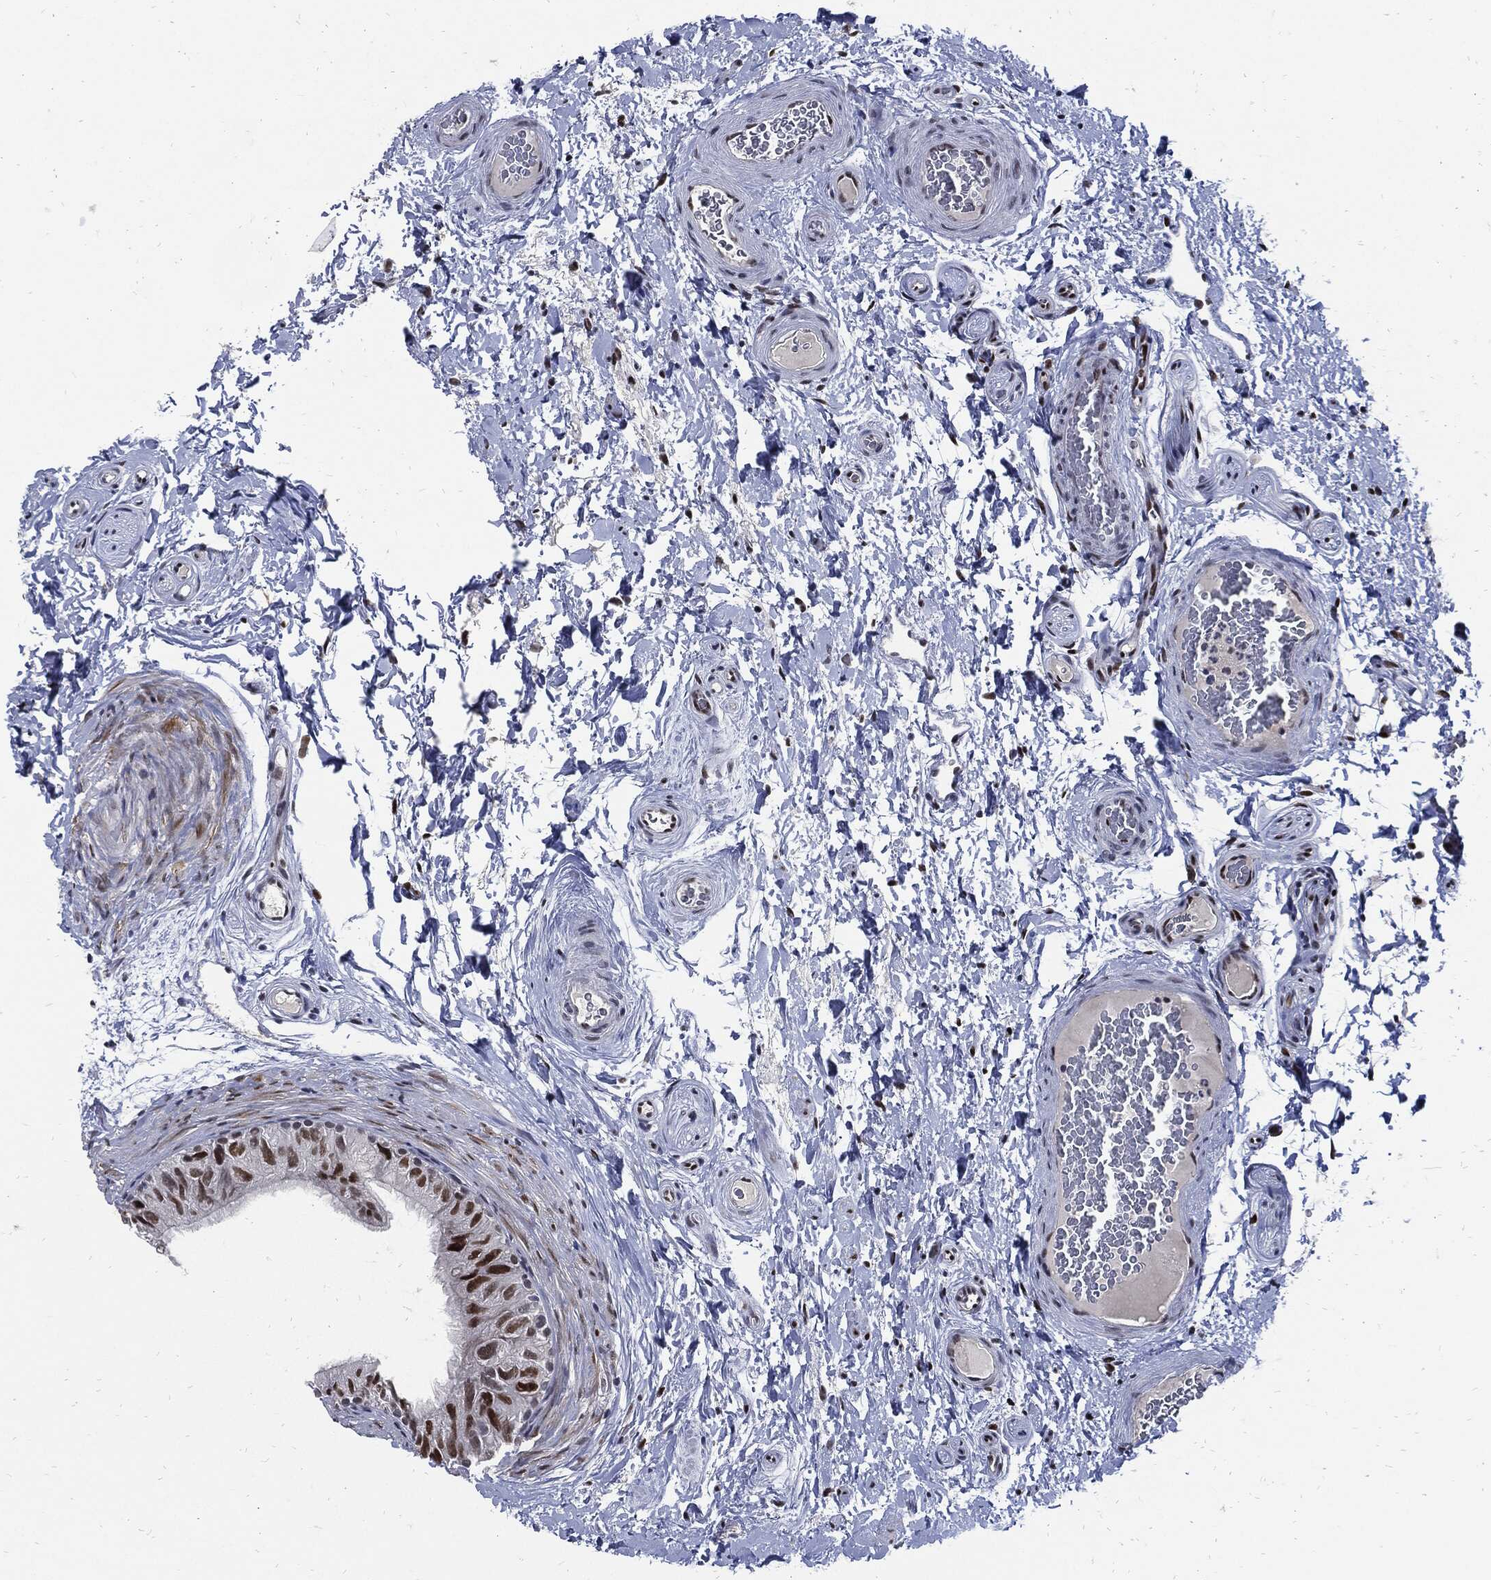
{"staining": {"intensity": "strong", "quantity": "<25%", "location": "nuclear"}, "tissue": "epididymis", "cell_type": "Glandular cells", "image_type": "normal", "snomed": [{"axis": "morphology", "description": "Normal tissue, NOS"}, {"axis": "topography", "description": "Epididymis"}], "caption": "The histopathology image exhibits immunohistochemical staining of normal epididymis. There is strong nuclear staining is seen in approximately <25% of glandular cells. The staining was performed using DAB (3,3'-diaminobenzidine) to visualize the protein expression in brown, while the nuclei were stained in blue with hematoxylin (Magnification: 20x).", "gene": "NBN", "patient": {"sex": "male", "age": 34}}